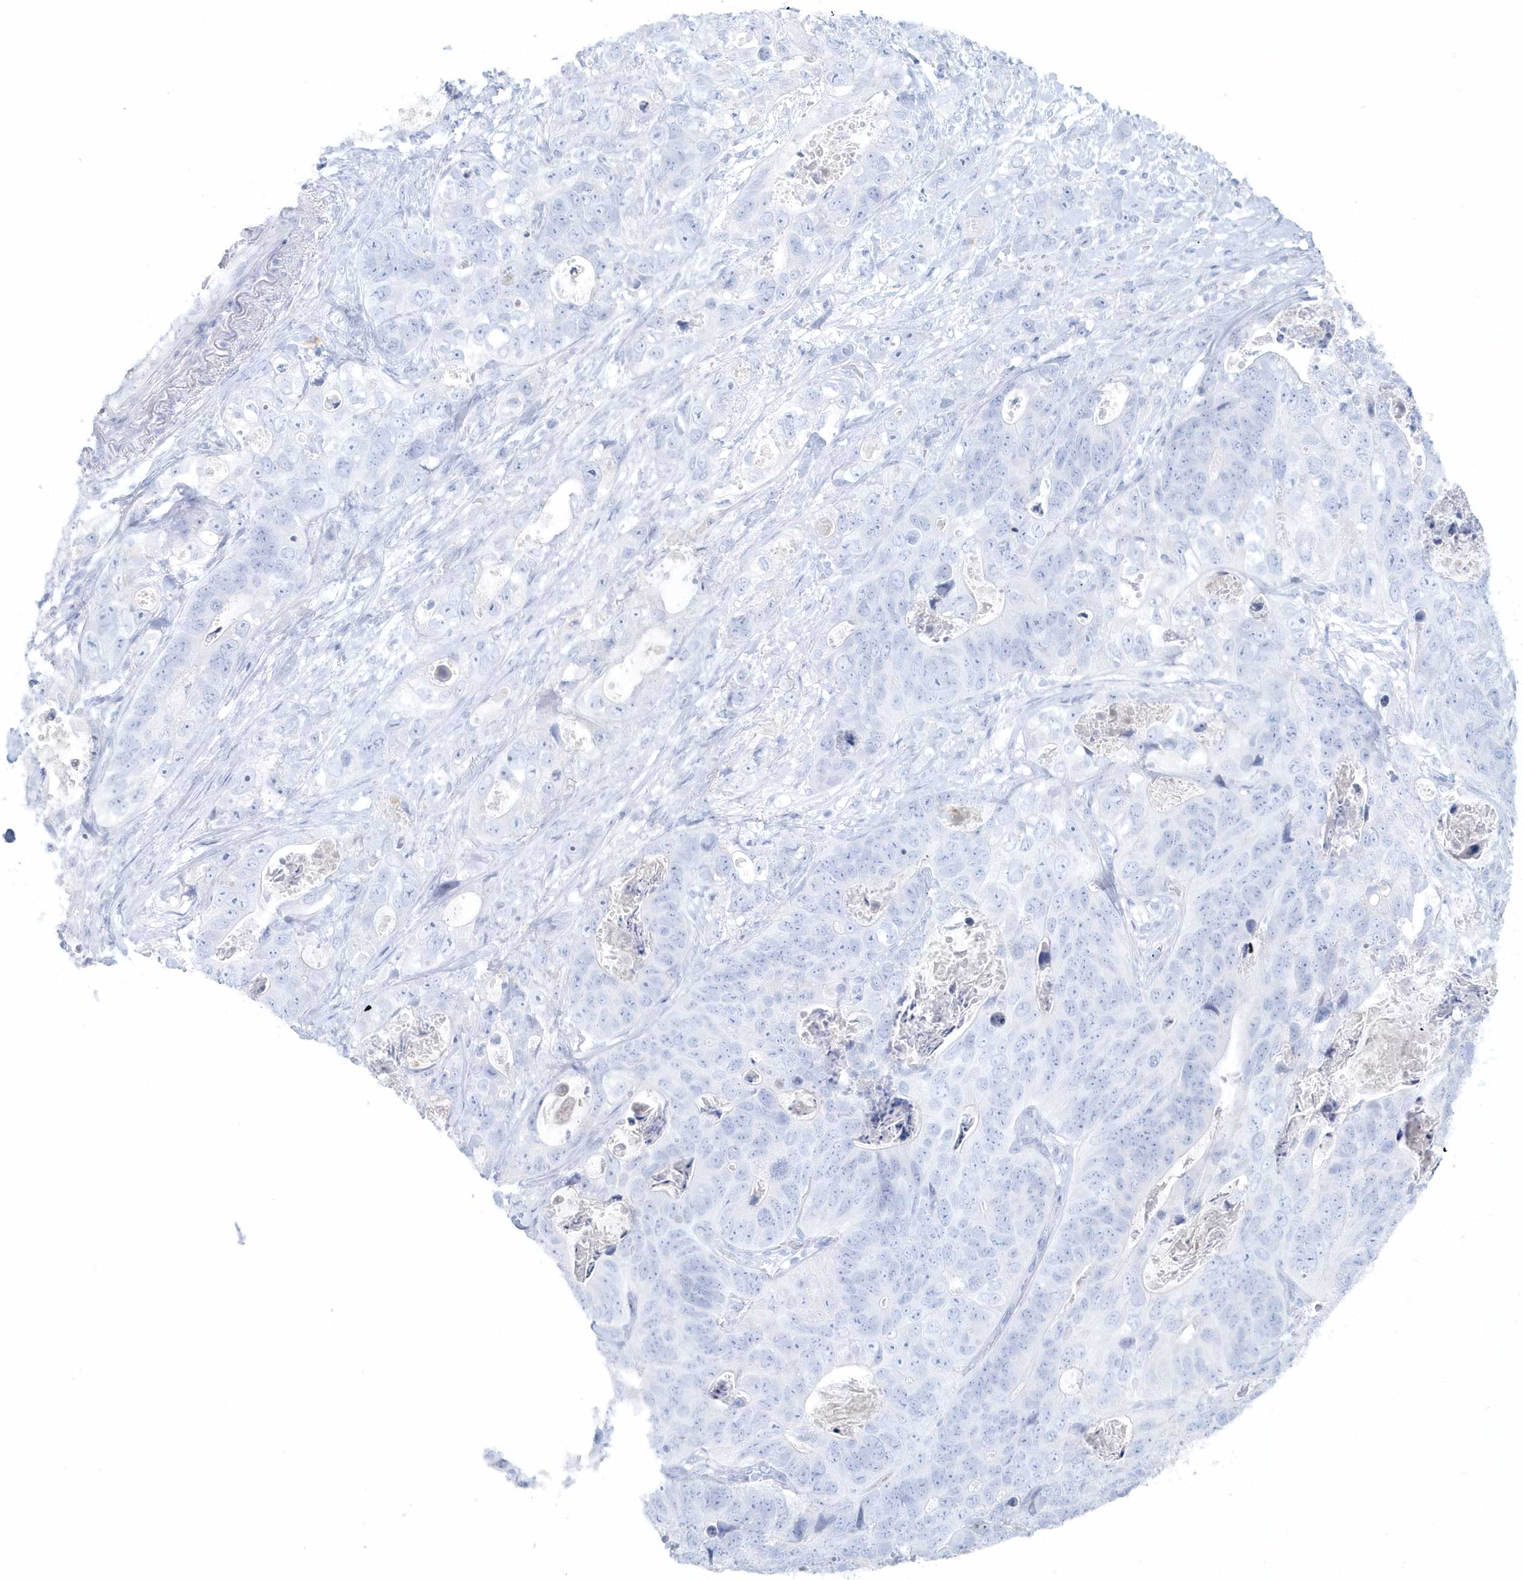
{"staining": {"intensity": "negative", "quantity": "none", "location": "none"}, "tissue": "stomach cancer", "cell_type": "Tumor cells", "image_type": "cancer", "snomed": [{"axis": "morphology", "description": "Adenocarcinoma, NOS"}, {"axis": "topography", "description": "Stomach"}], "caption": "Tumor cells show no significant expression in stomach cancer (adenocarcinoma). Nuclei are stained in blue.", "gene": "FAM98A", "patient": {"sex": "female", "age": 89}}